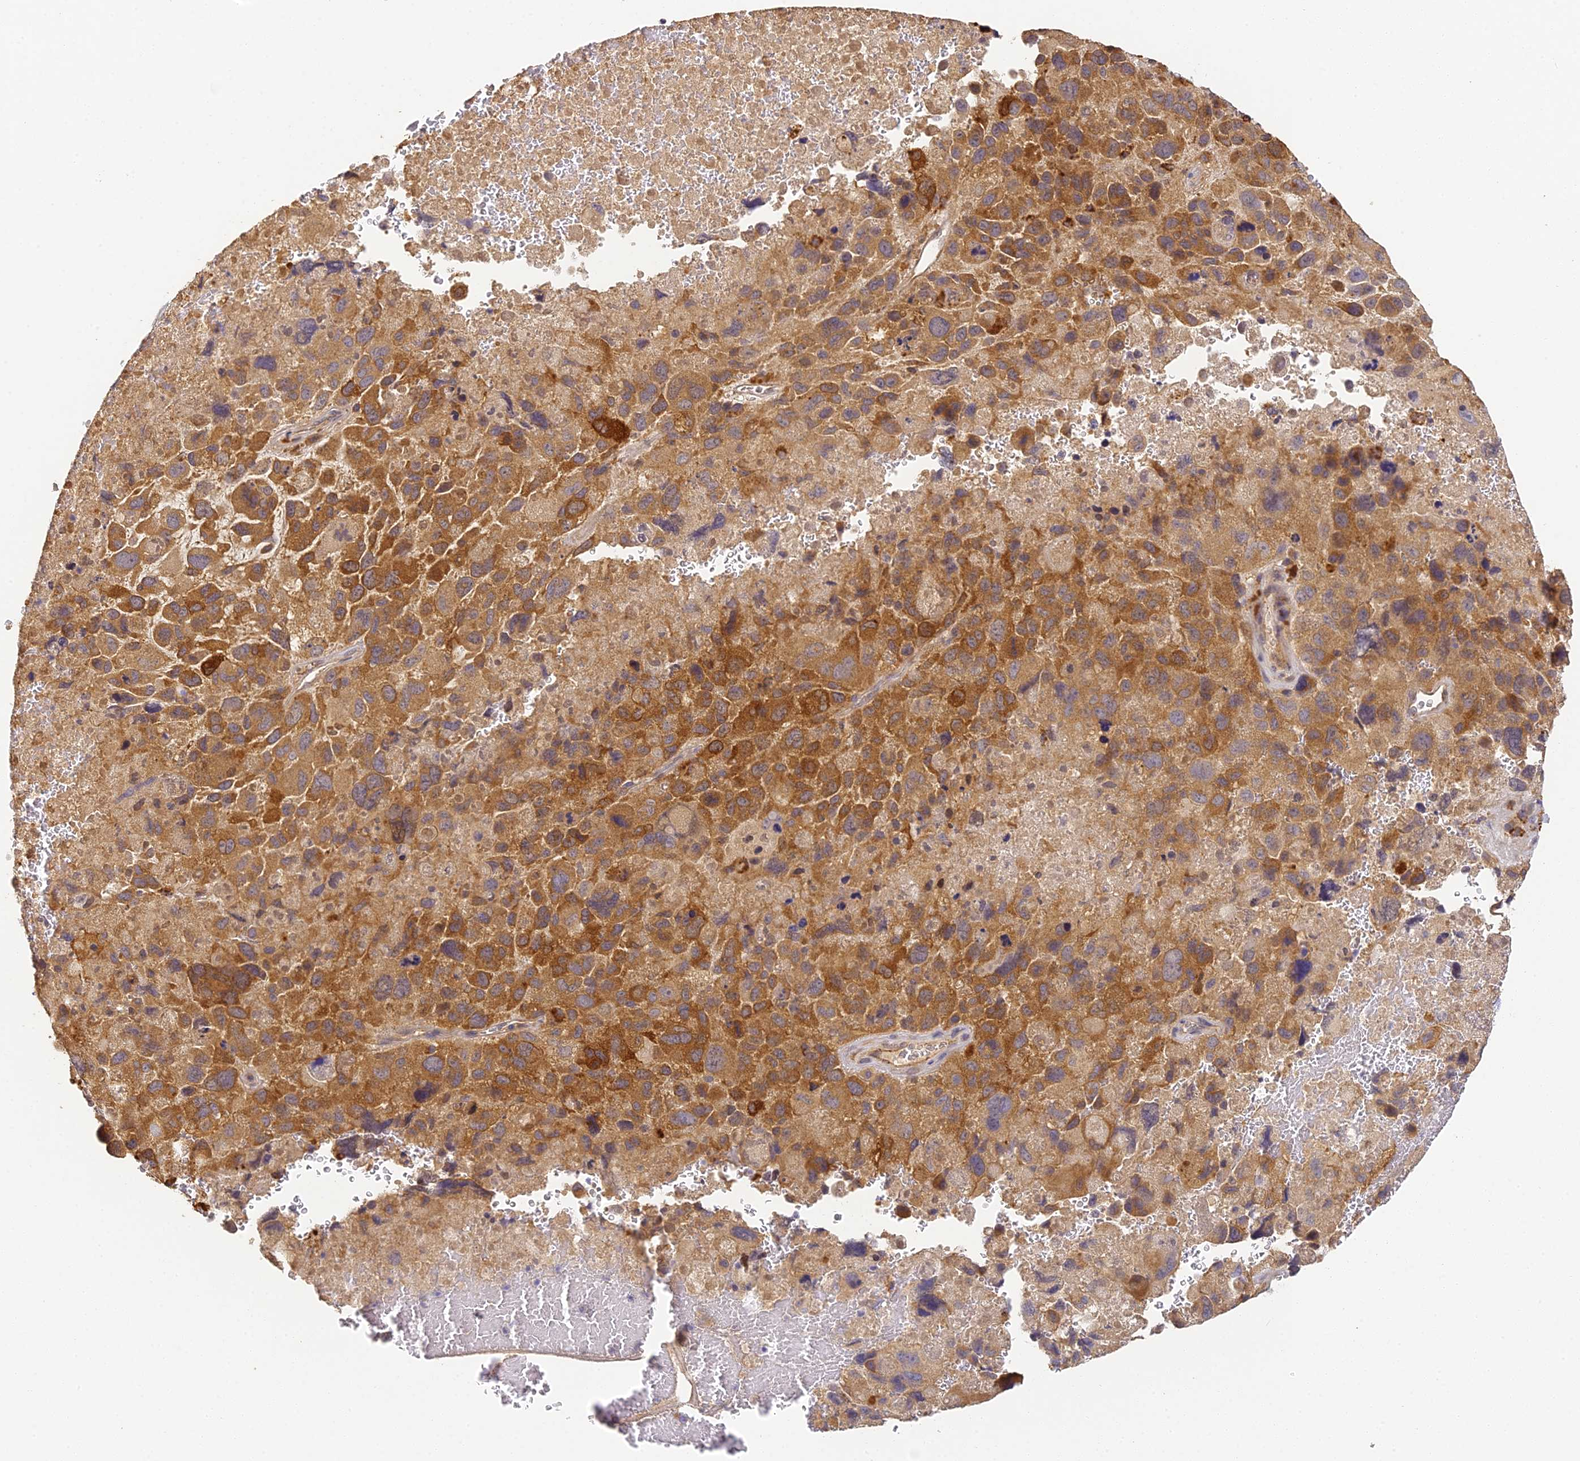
{"staining": {"intensity": "strong", "quantity": ">75%", "location": "cytoplasmic/membranous"}, "tissue": "melanoma", "cell_type": "Tumor cells", "image_type": "cancer", "snomed": [{"axis": "morphology", "description": "Malignant melanoma, Metastatic site"}, {"axis": "topography", "description": "Brain"}], "caption": "Brown immunohistochemical staining in human melanoma demonstrates strong cytoplasmic/membranous staining in approximately >75% of tumor cells. (DAB = brown stain, brightfield microscopy at high magnification).", "gene": "YAE1", "patient": {"sex": "female", "age": 53}}